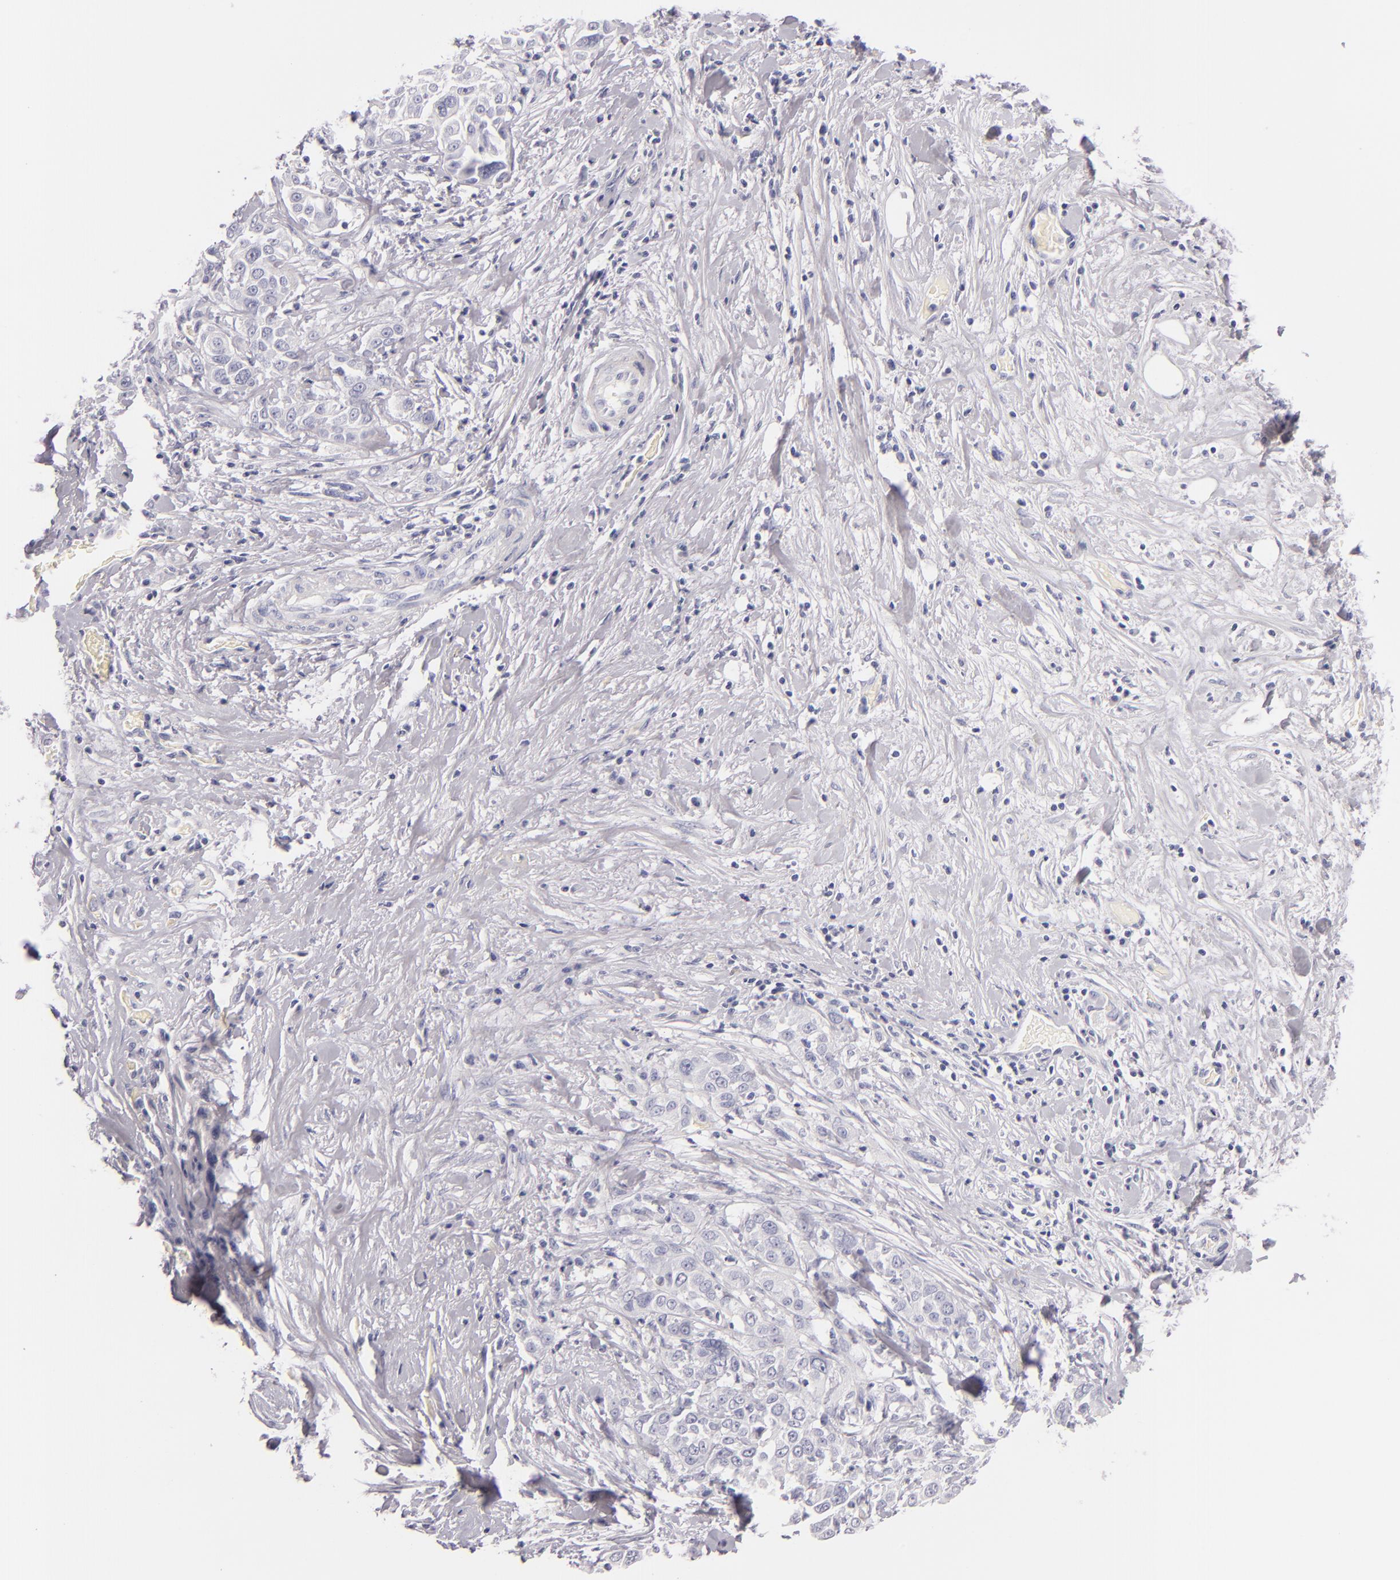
{"staining": {"intensity": "negative", "quantity": "none", "location": "none"}, "tissue": "pancreatic cancer", "cell_type": "Tumor cells", "image_type": "cancer", "snomed": [{"axis": "morphology", "description": "Adenocarcinoma, NOS"}, {"axis": "topography", "description": "Pancreas"}], "caption": "The image reveals no staining of tumor cells in adenocarcinoma (pancreatic).", "gene": "CD207", "patient": {"sex": "female", "age": 52}}